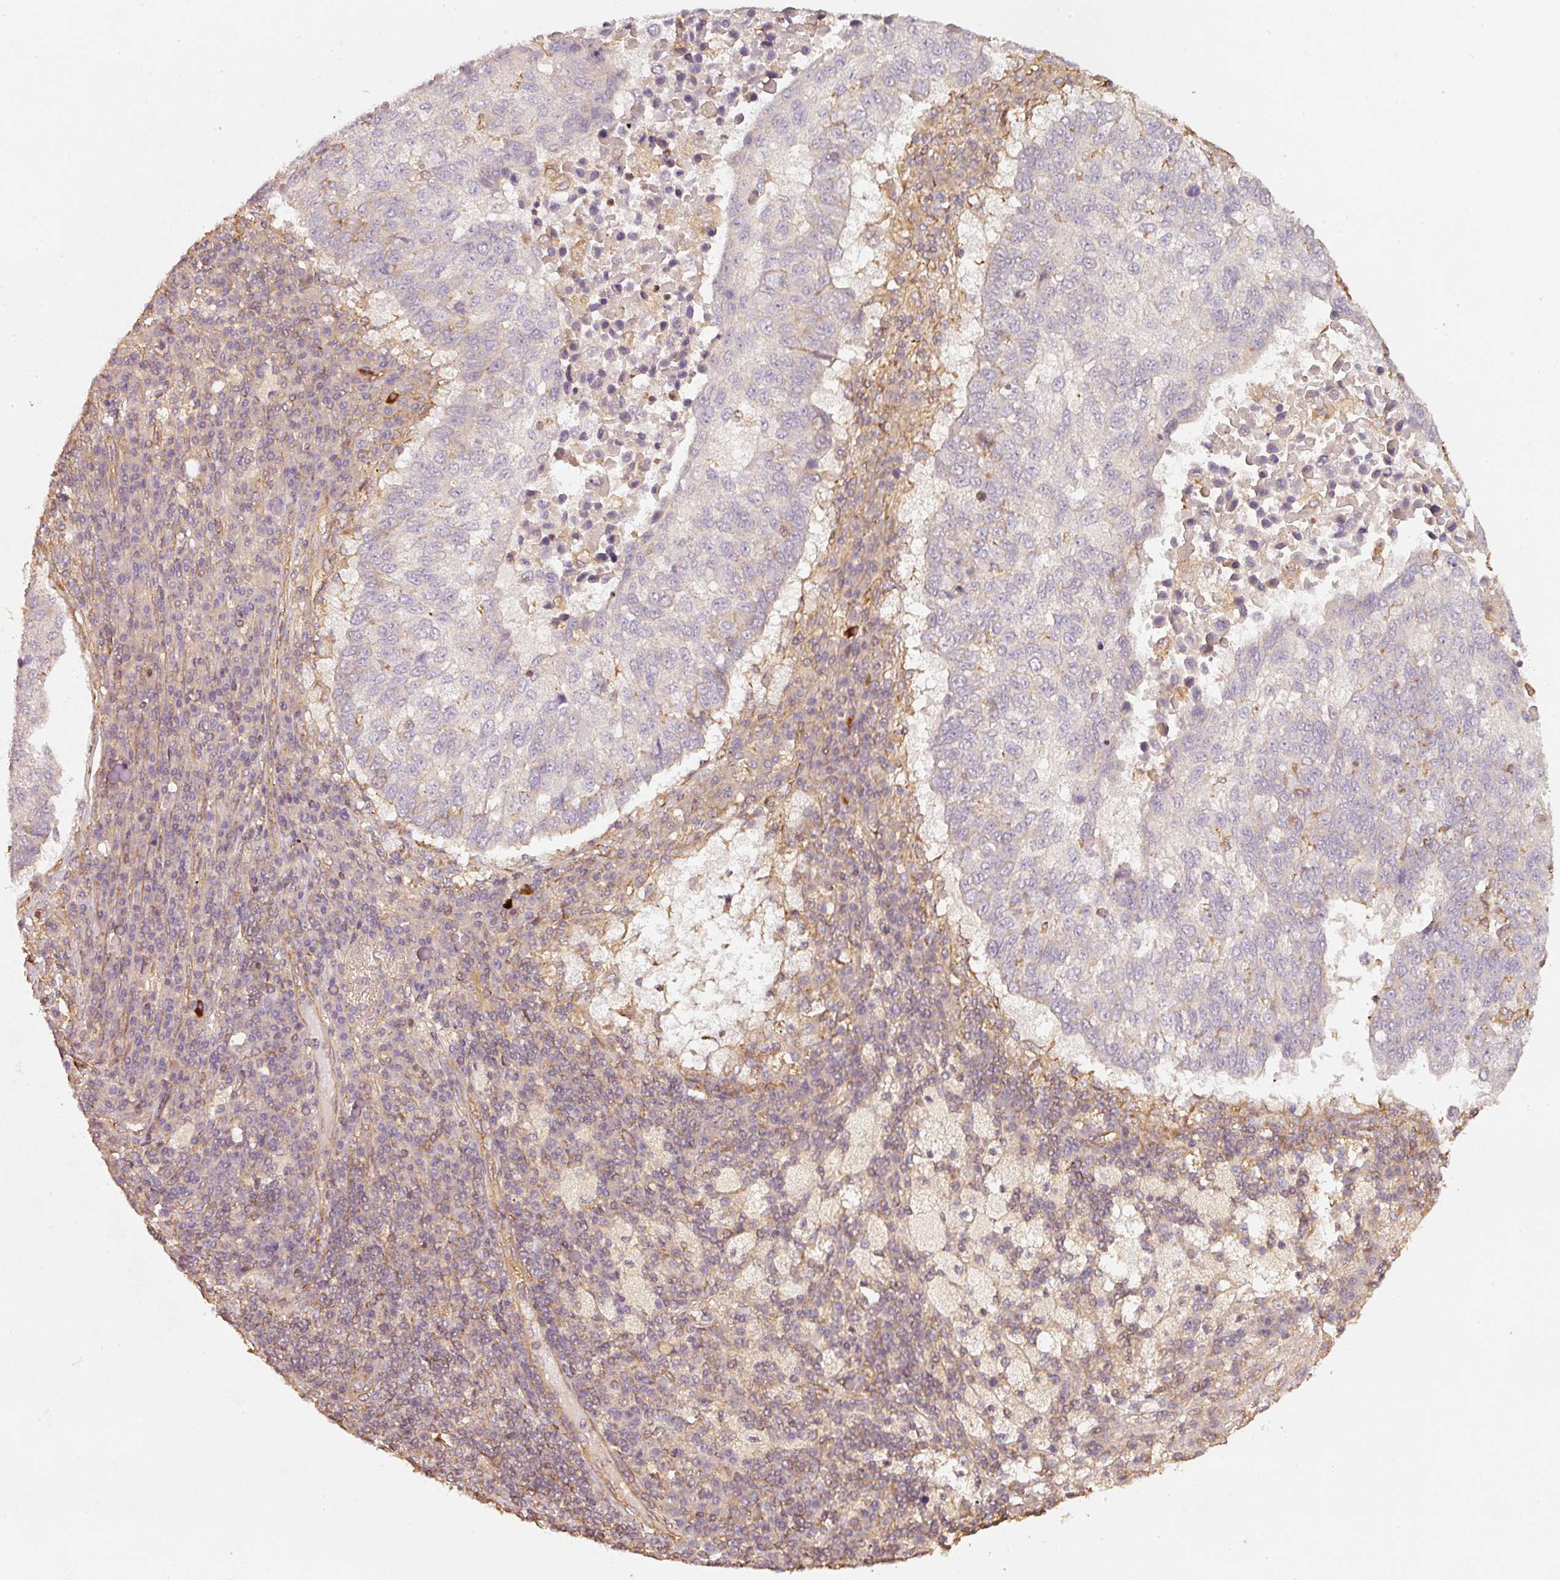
{"staining": {"intensity": "negative", "quantity": "none", "location": "none"}, "tissue": "lung cancer", "cell_type": "Tumor cells", "image_type": "cancer", "snomed": [{"axis": "morphology", "description": "Squamous cell carcinoma, NOS"}, {"axis": "topography", "description": "Lung"}], "caption": "DAB (3,3'-diaminobenzidine) immunohistochemical staining of lung cancer (squamous cell carcinoma) reveals no significant positivity in tumor cells.", "gene": "CEP95", "patient": {"sex": "male", "age": 73}}